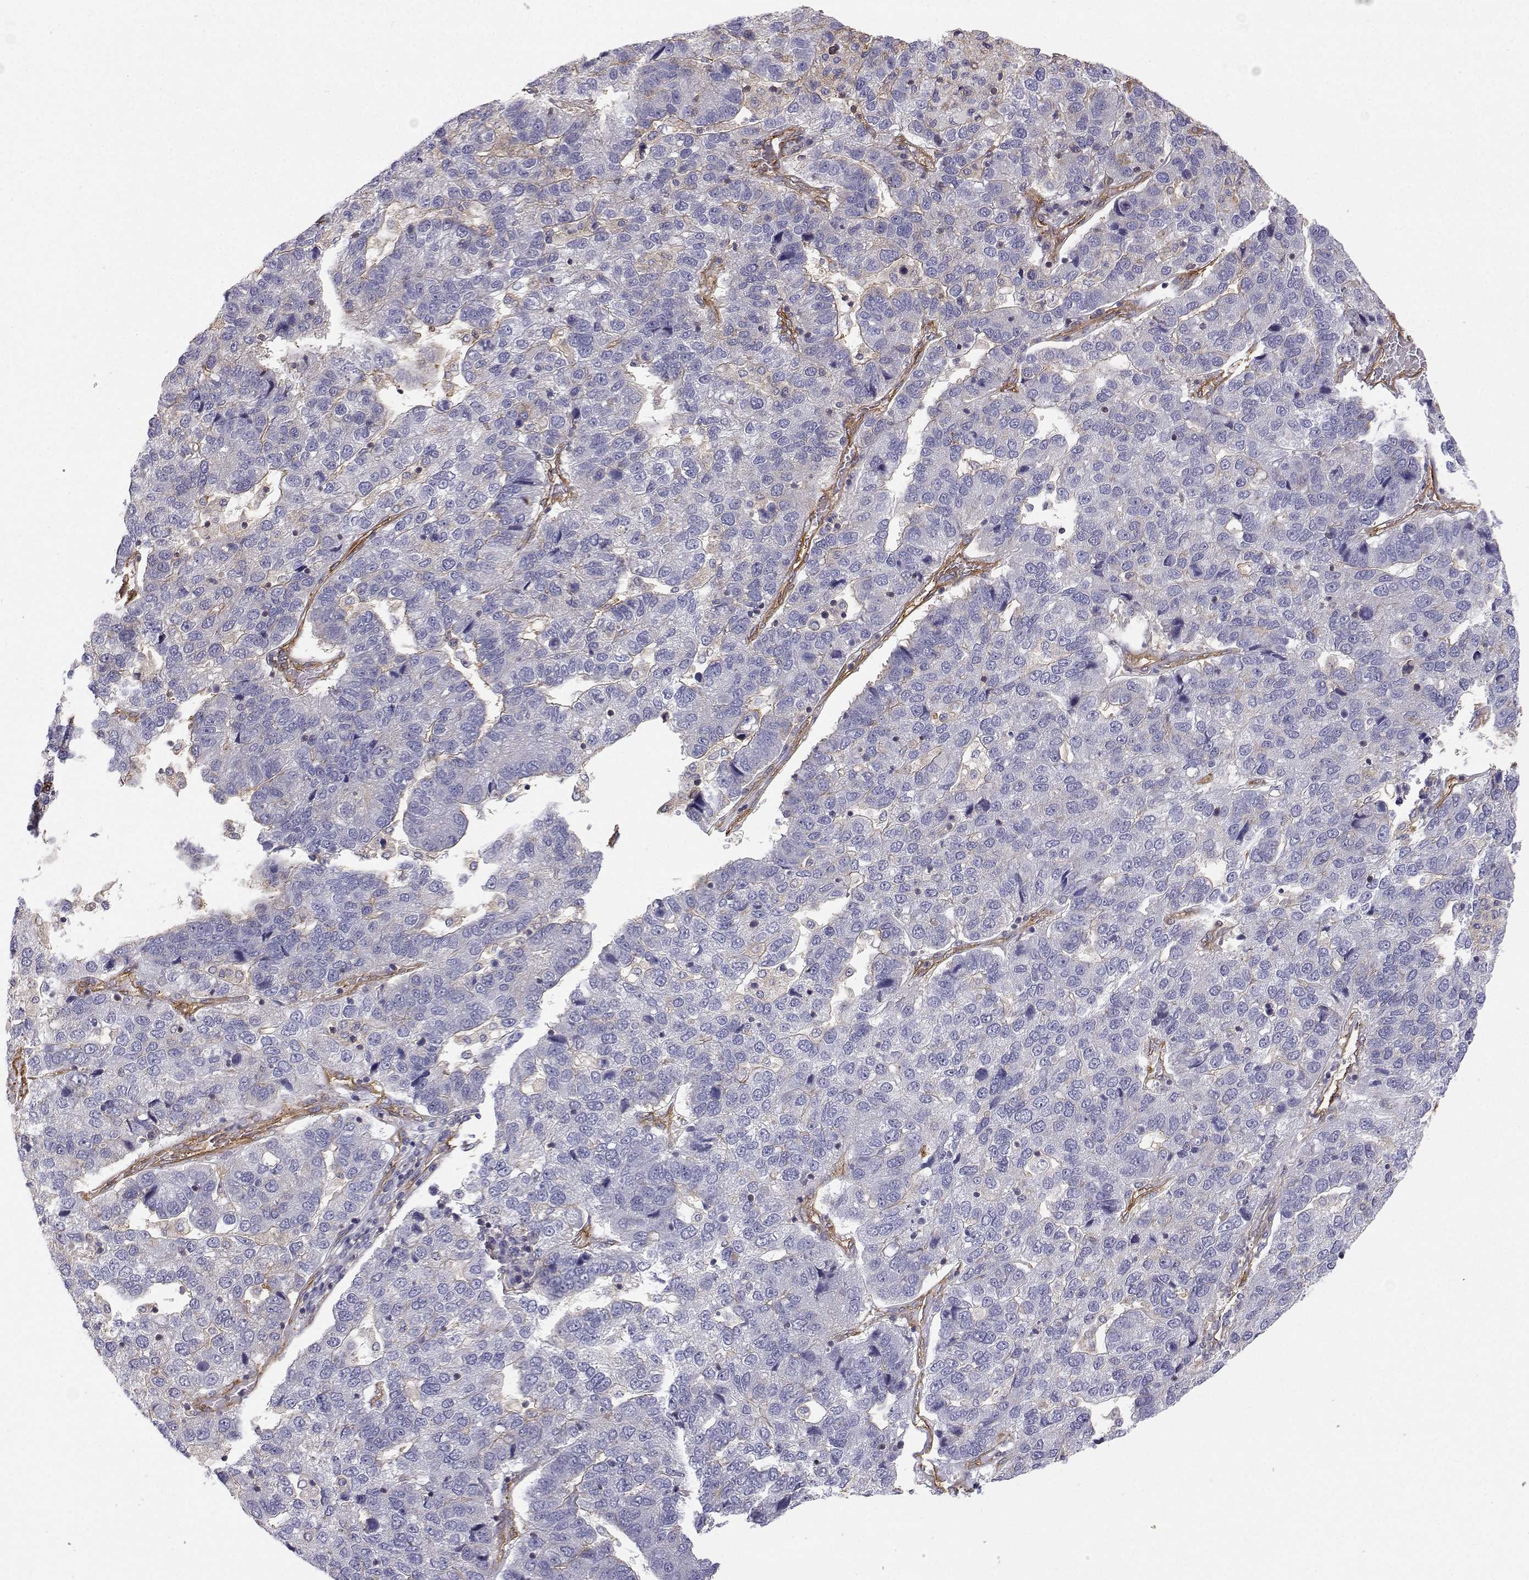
{"staining": {"intensity": "negative", "quantity": "none", "location": "none"}, "tissue": "pancreatic cancer", "cell_type": "Tumor cells", "image_type": "cancer", "snomed": [{"axis": "morphology", "description": "Adenocarcinoma, NOS"}, {"axis": "topography", "description": "Pancreas"}], "caption": "Photomicrograph shows no protein expression in tumor cells of adenocarcinoma (pancreatic) tissue.", "gene": "MYH9", "patient": {"sex": "female", "age": 61}}